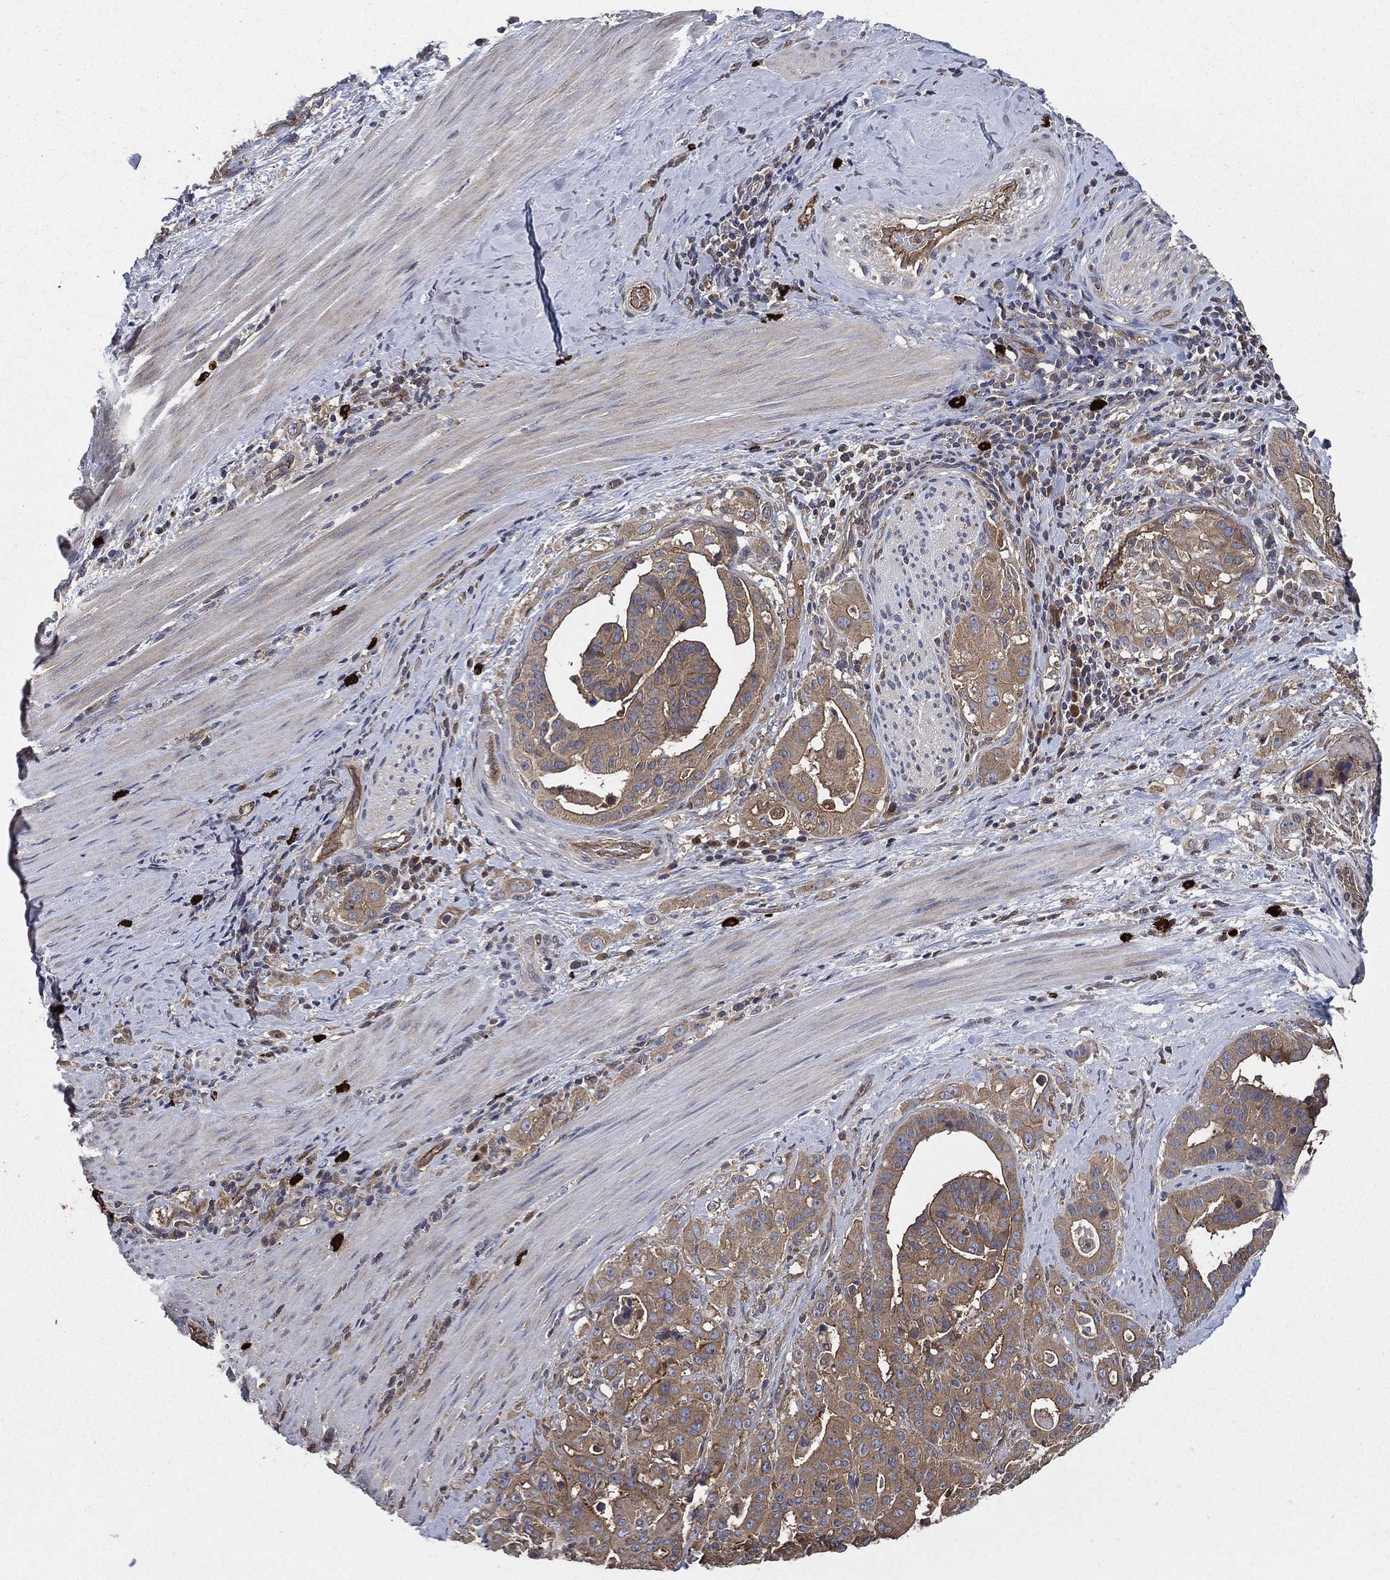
{"staining": {"intensity": "moderate", "quantity": ">75%", "location": "cytoplasmic/membranous"}, "tissue": "stomach cancer", "cell_type": "Tumor cells", "image_type": "cancer", "snomed": [{"axis": "morphology", "description": "Adenocarcinoma, NOS"}, {"axis": "topography", "description": "Stomach"}], "caption": "Immunohistochemical staining of stomach adenocarcinoma exhibits medium levels of moderate cytoplasmic/membranous protein staining in about >75% of tumor cells.", "gene": "SMPD3", "patient": {"sex": "male", "age": 48}}